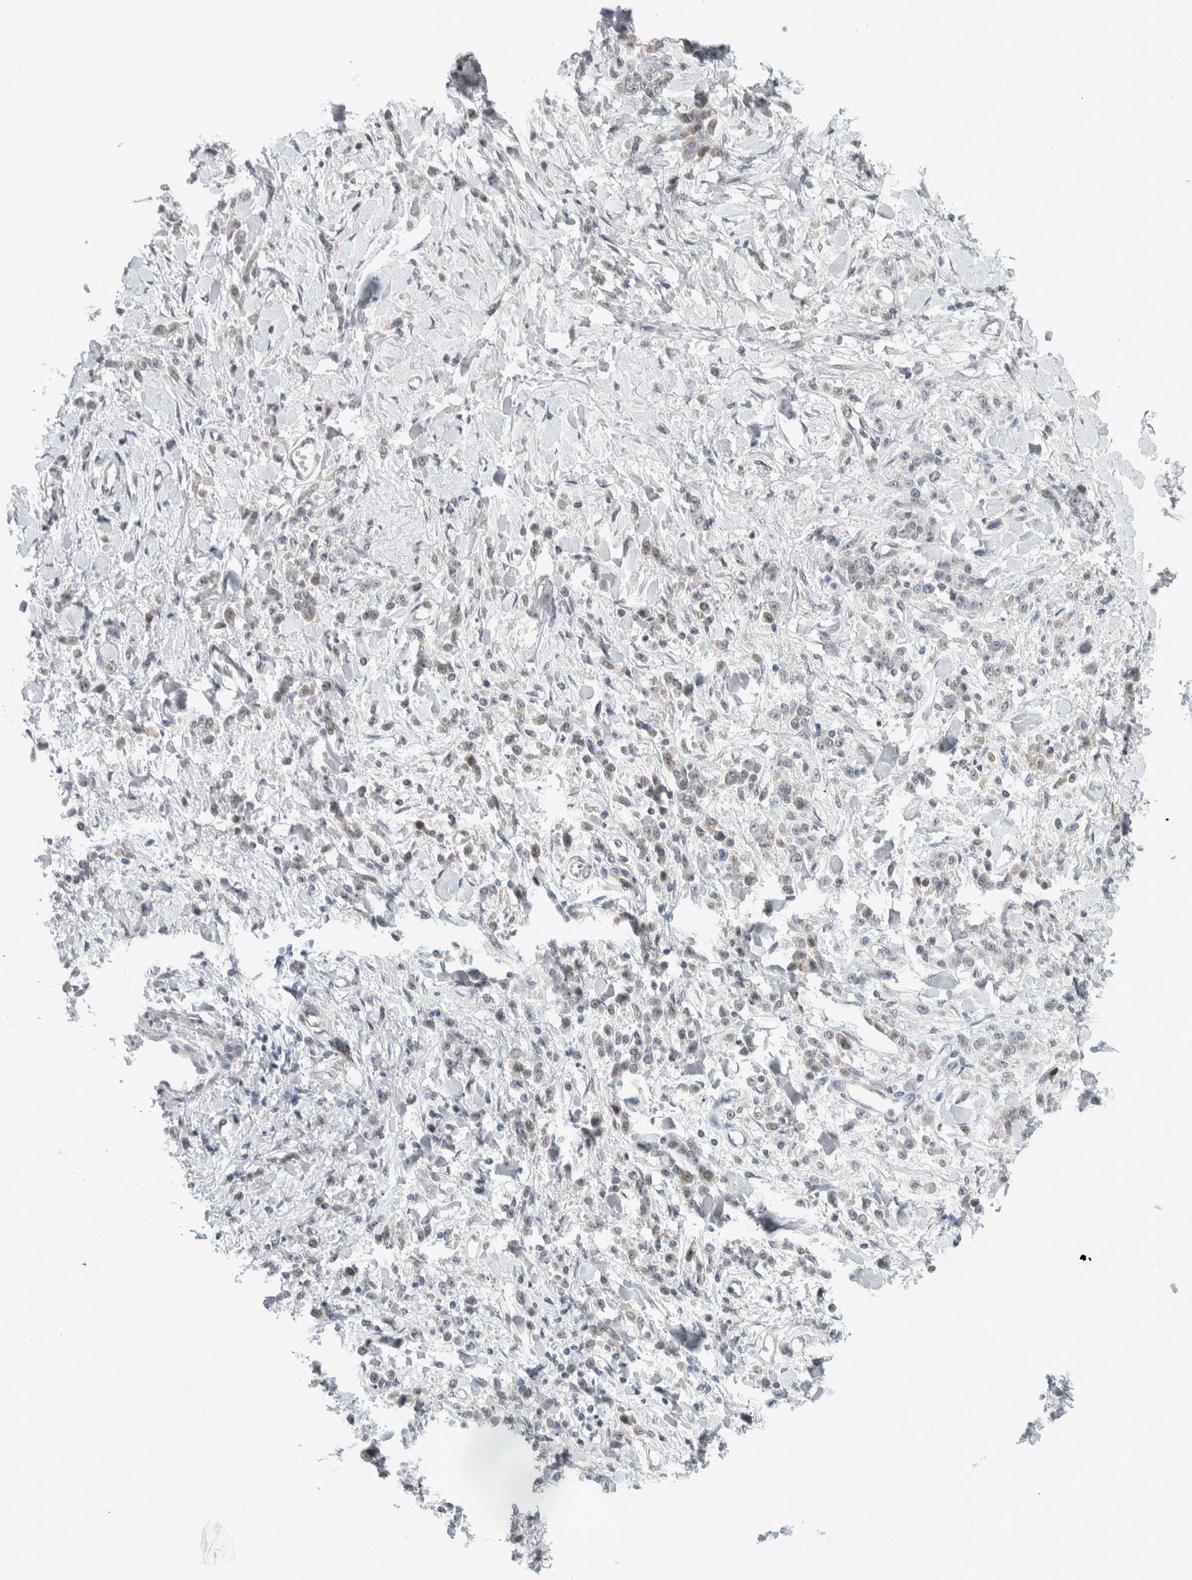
{"staining": {"intensity": "negative", "quantity": "none", "location": "none"}, "tissue": "stomach cancer", "cell_type": "Tumor cells", "image_type": "cancer", "snomed": [{"axis": "morphology", "description": "Normal tissue, NOS"}, {"axis": "morphology", "description": "Adenocarcinoma, NOS"}, {"axis": "topography", "description": "Stomach"}], "caption": "This is an immunohistochemistry (IHC) photomicrograph of human adenocarcinoma (stomach). There is no positivity in tumor cells.", "gene": "NCR3LG1", "patient": {"sex": "male", "age": 82}}